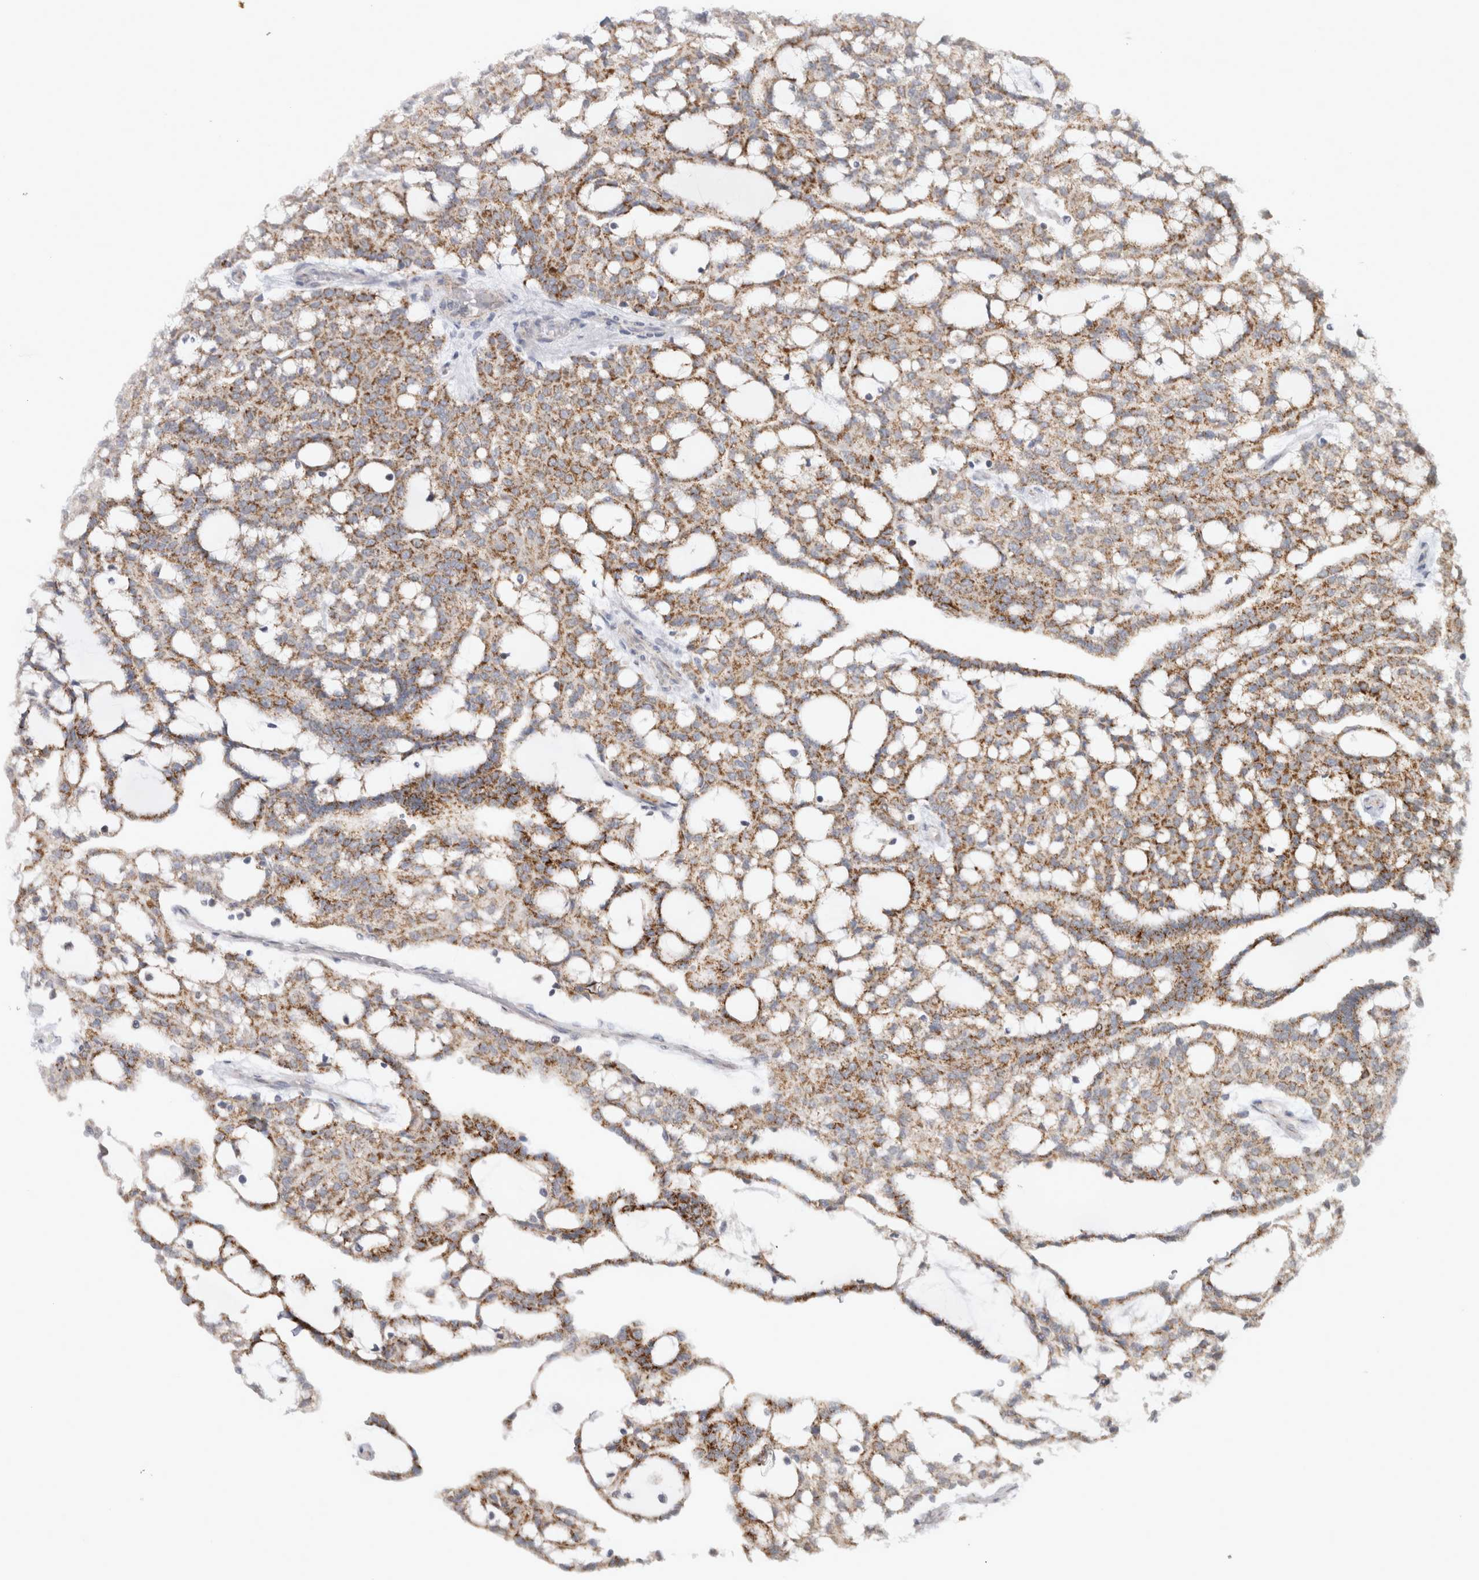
{"staining": {"intensity": "moderate", "quantity": ">75%", "location": "cytoplasmic/membranous"}, "tissue": "renal cancer", "cell_type": "Tumor cells", "image_type": "cancer", "snomed": [{"axis": "morphology", "description": "Adenocarcinoma, NOS"}, {"axis": "topography", "description": "Kidney"}], "caption": "A high-resolution micrograph shows immunohistochemistry (IHC) staining of renal adenocarcinoma, which exhibits moderate cytoplasmic/membranous staining in approximately >75% of tumor cells.", "gene": "RAB18", "patient": {"sex": "male", "age": 63}}